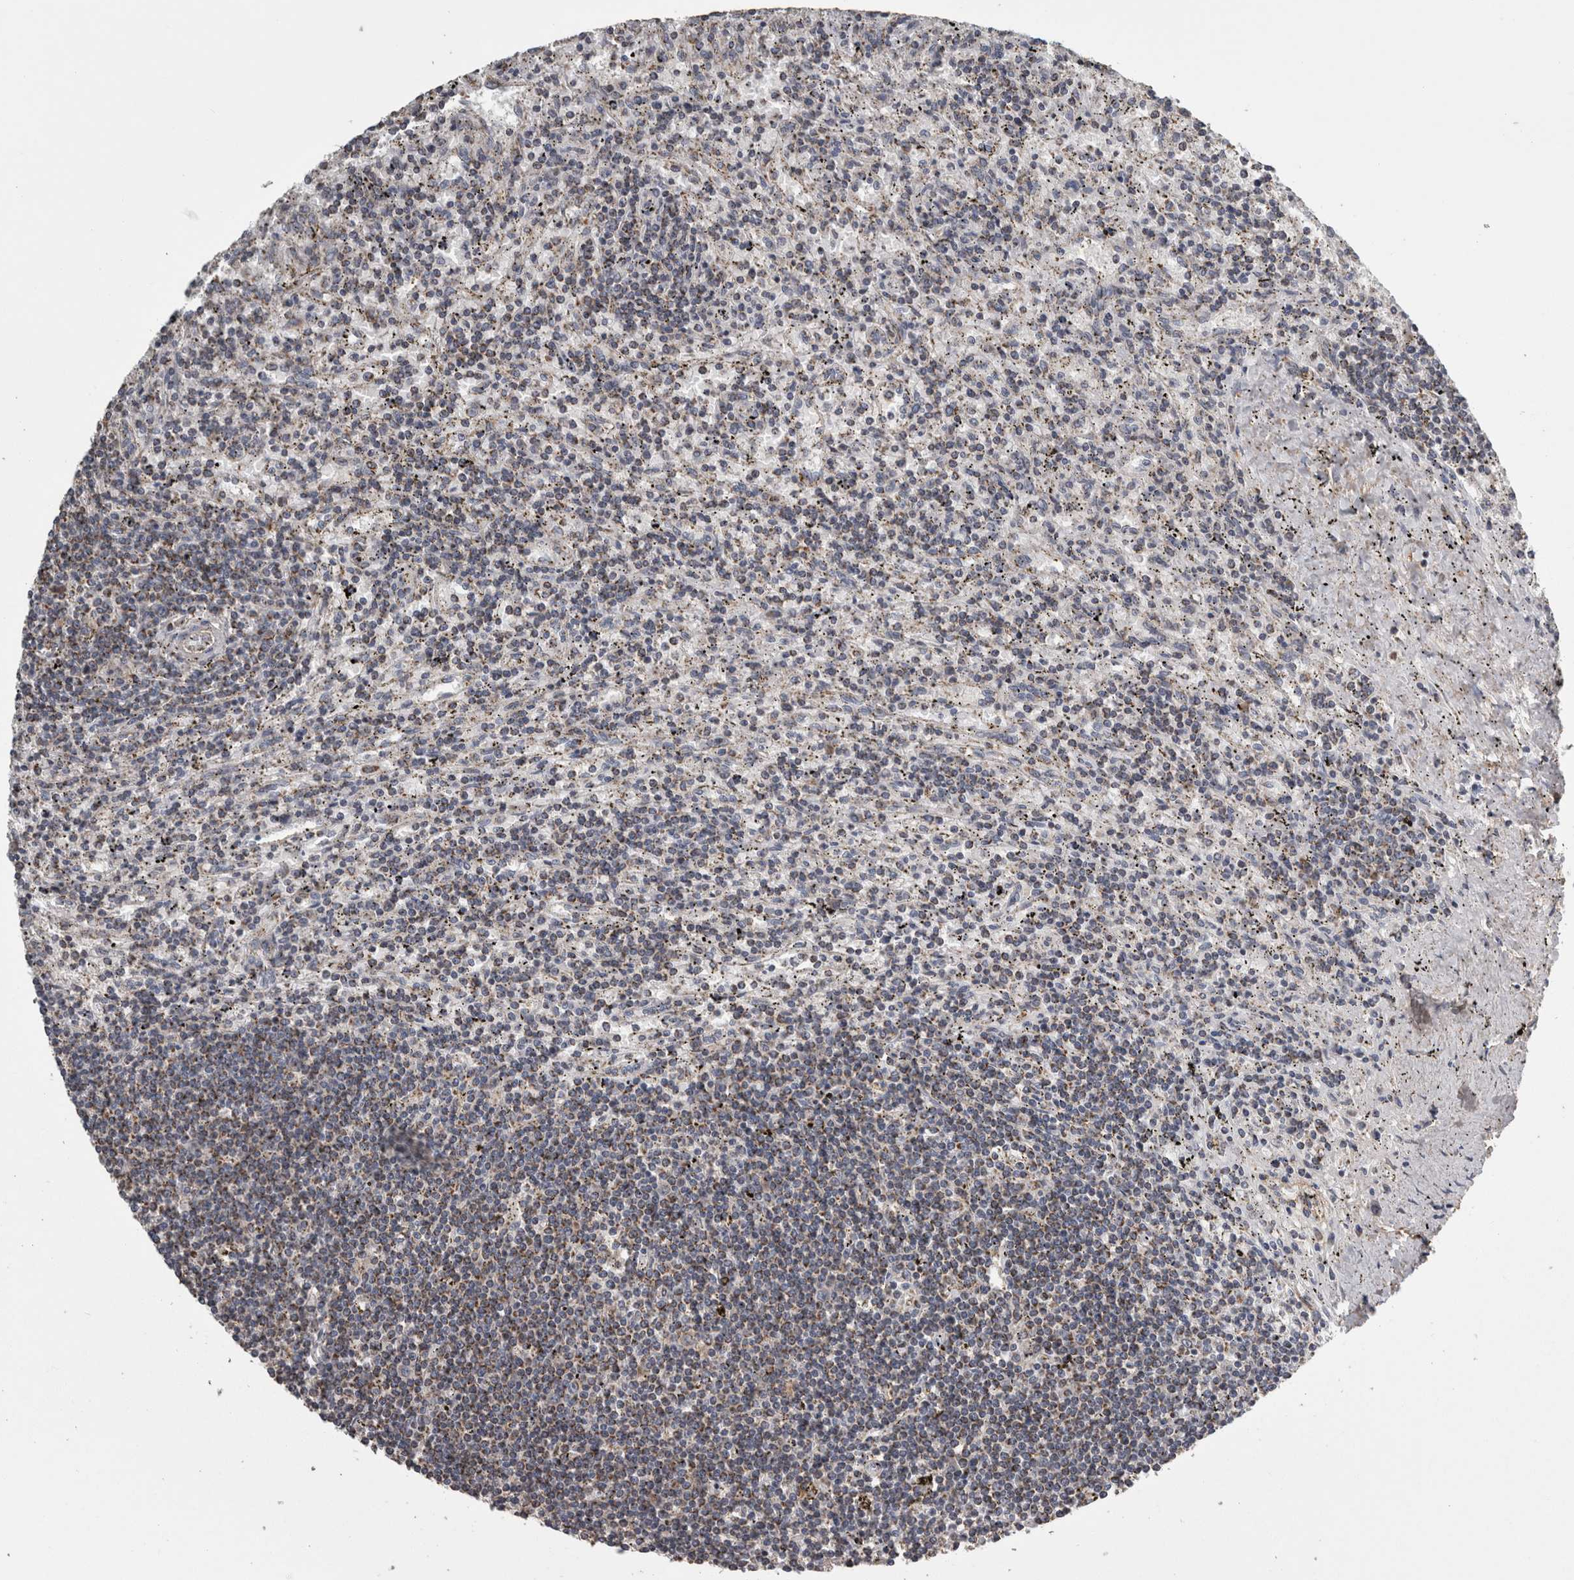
{"staining": {"intensity": "weak", "quantity": "25%-75%", "location": "cytoplasmic/membranous"}, "tissue": "lymphoma", "cell_type": "Tumor cells", "image_type": "cancer", "snomed": [{"axis": "morphology", "description": "Malignant lymphoma, non-Hodgkin's type, Low grade"}, {"axis": "topography", "description": "Spleen"}], "caption": "A brown stain highlights weak cytoplasmic/membranous positivity of a protein in human malignant lymphoma, non-Hodgkin's type (low-grade) tumor cells. (Brightfield microscopy of DAB IHC at high magnification).", "gene": "FRK", "patient": {"sex": "male", "age": 76}}